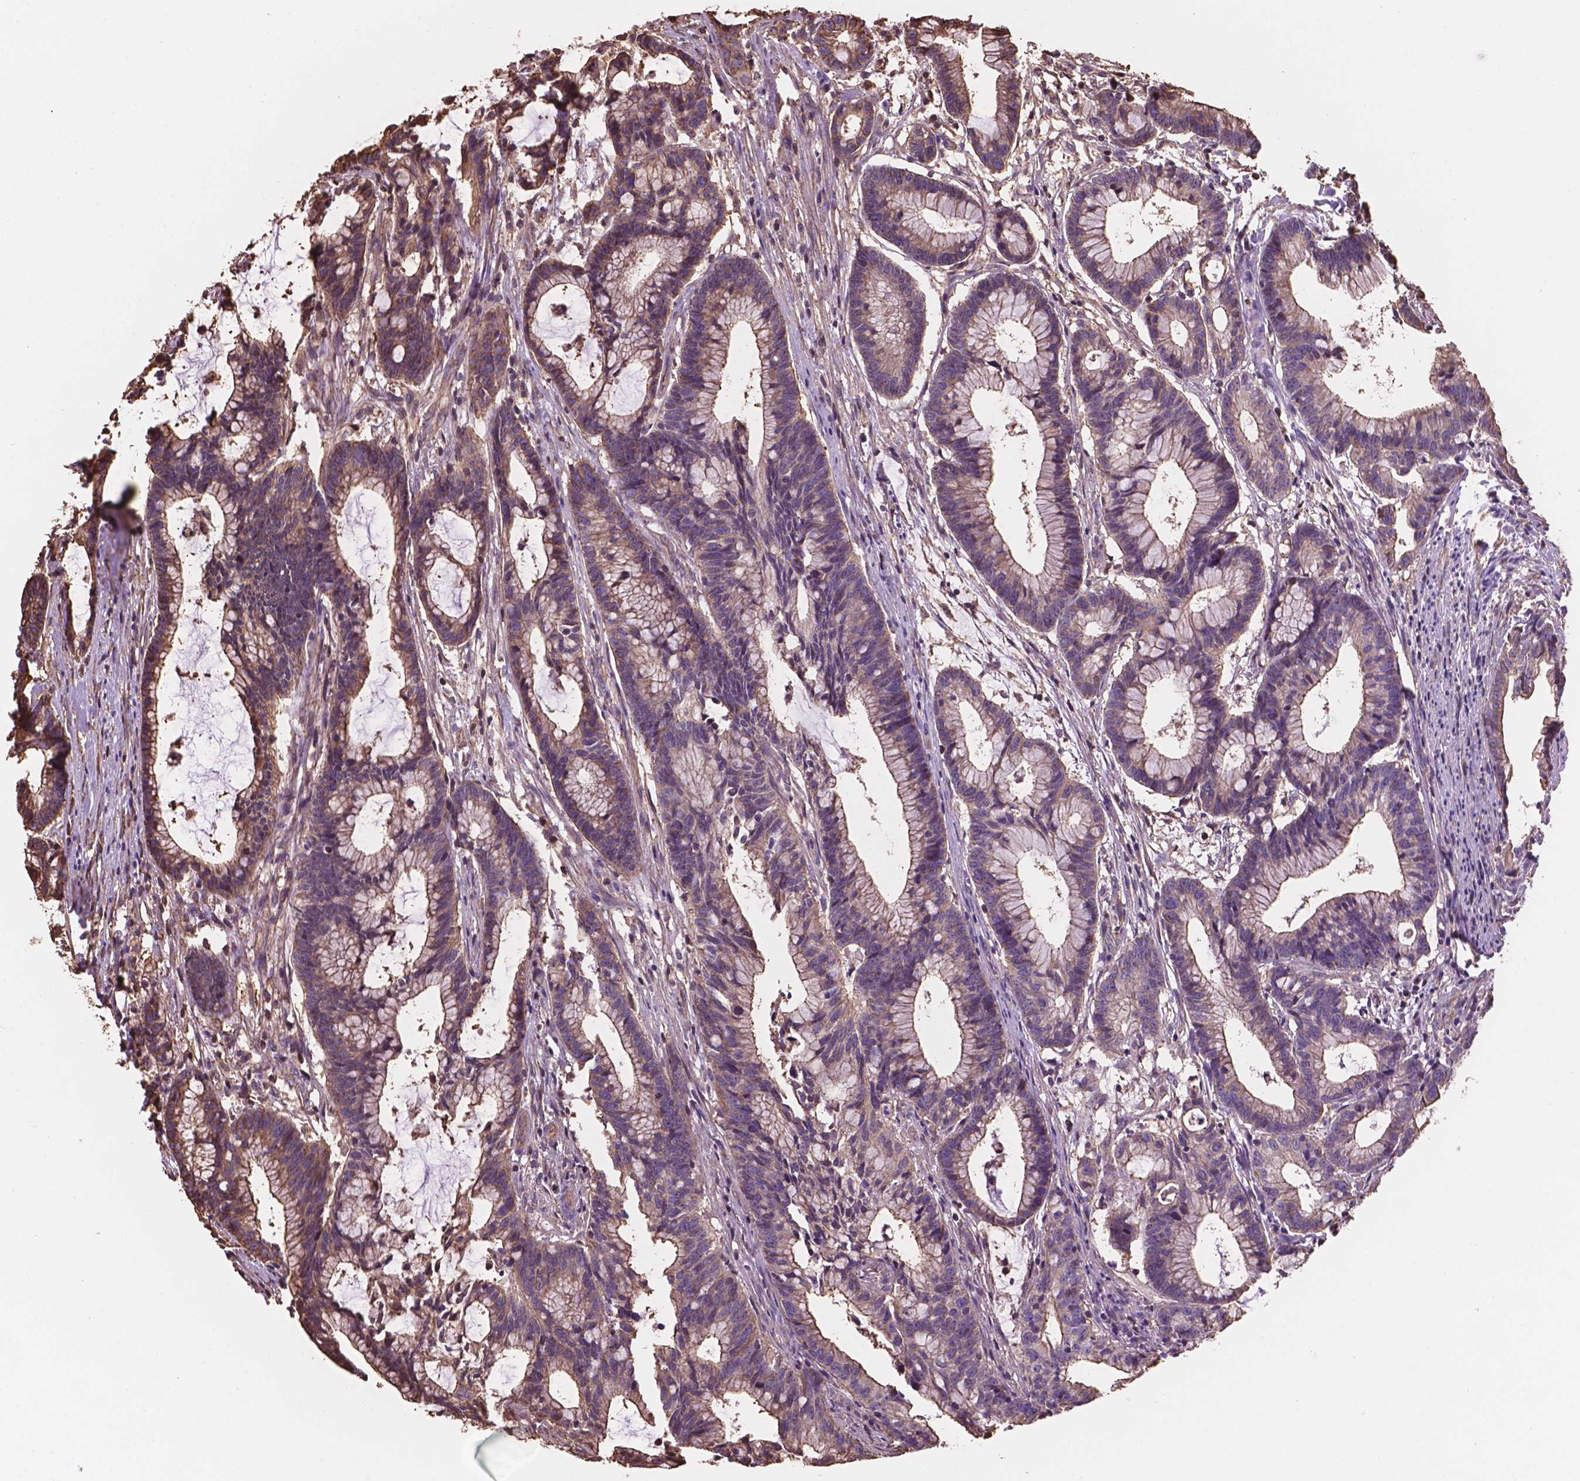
{"staining": {"intensity": "moderate", "quantity": ">75%", "location": "cytoplasmic/membranous"}, "tissue": "colorectal cancer", "cell_type": "Tumor cells", "image_type": "cancer", "snomed": [{"axis": "morphology", "description": "Adenocarcinoma, NOS"}, {"axis": "topography", "description": "Colon"}], "caption": "This micrograph reveals immunohistochemistry (IHC) staining of human adenocarcinoma (colorectal), with medium moderate cytoplasmic/membranous staining in about >75% of tumor cells.", "gene": "NIPA2", "patient": {"sex": "female", "age": 78}}